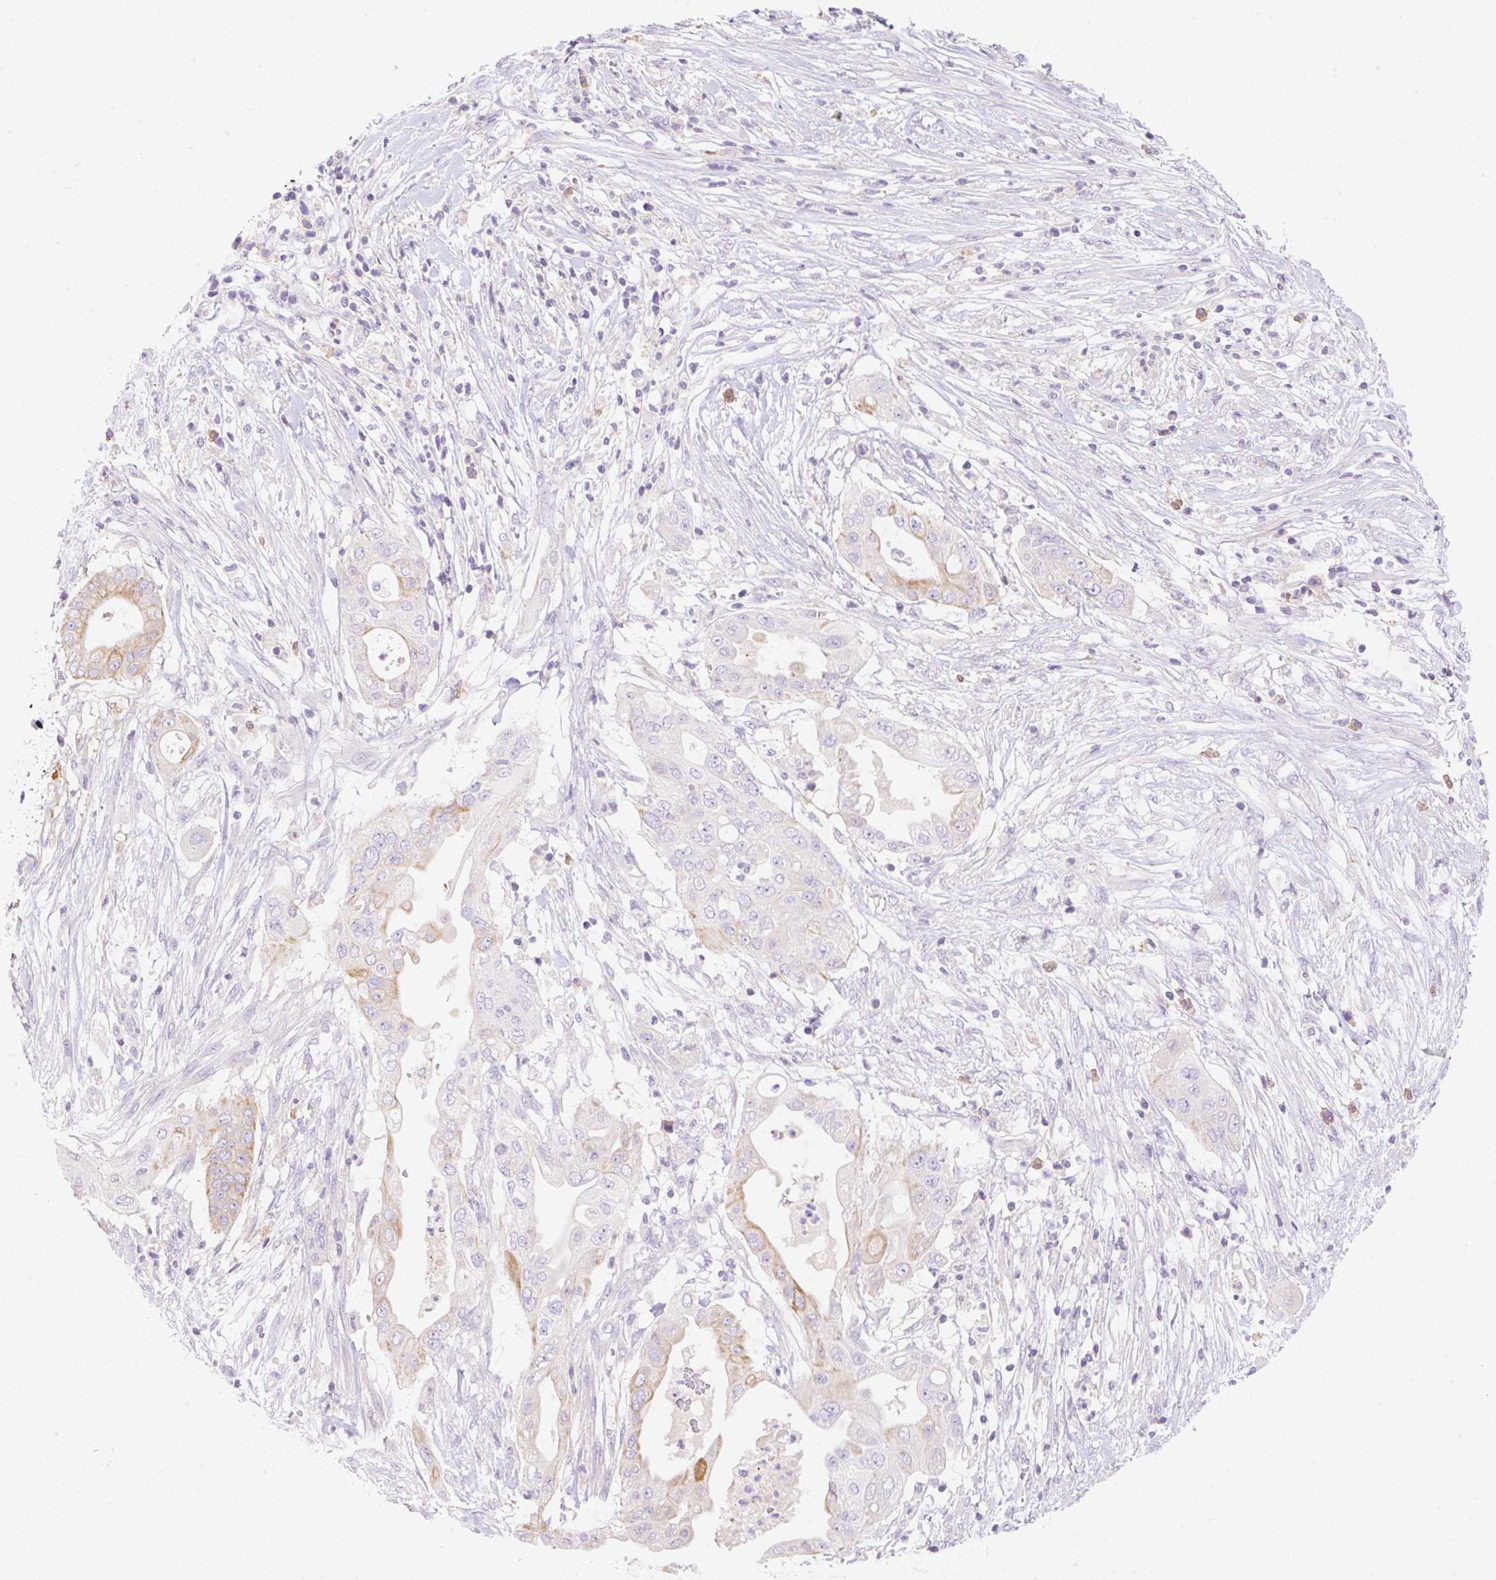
{"staining": {"intensity": "moderate", "quantity": "25%-75%", "location": "cytoplasmic/membranous"}, "tissue": "pancreatic cancer", "cell_type": "Tumor cells", "image_type": "cancer", "snomed": [{"axis": "morphology", "description": "Adenocarcinoma, NOS"}, {"axis": "topography", "description": "Pancreas"}], "caption": "Immunohistochemical staining of human pancreatic adenocarcinoma reveals moderate cytoplasmic/membranous protein positivity in approximately 25%-75% of tumor cells.", "gene": "DENND5A", "patient": {"sex": "male", "age": 68}}